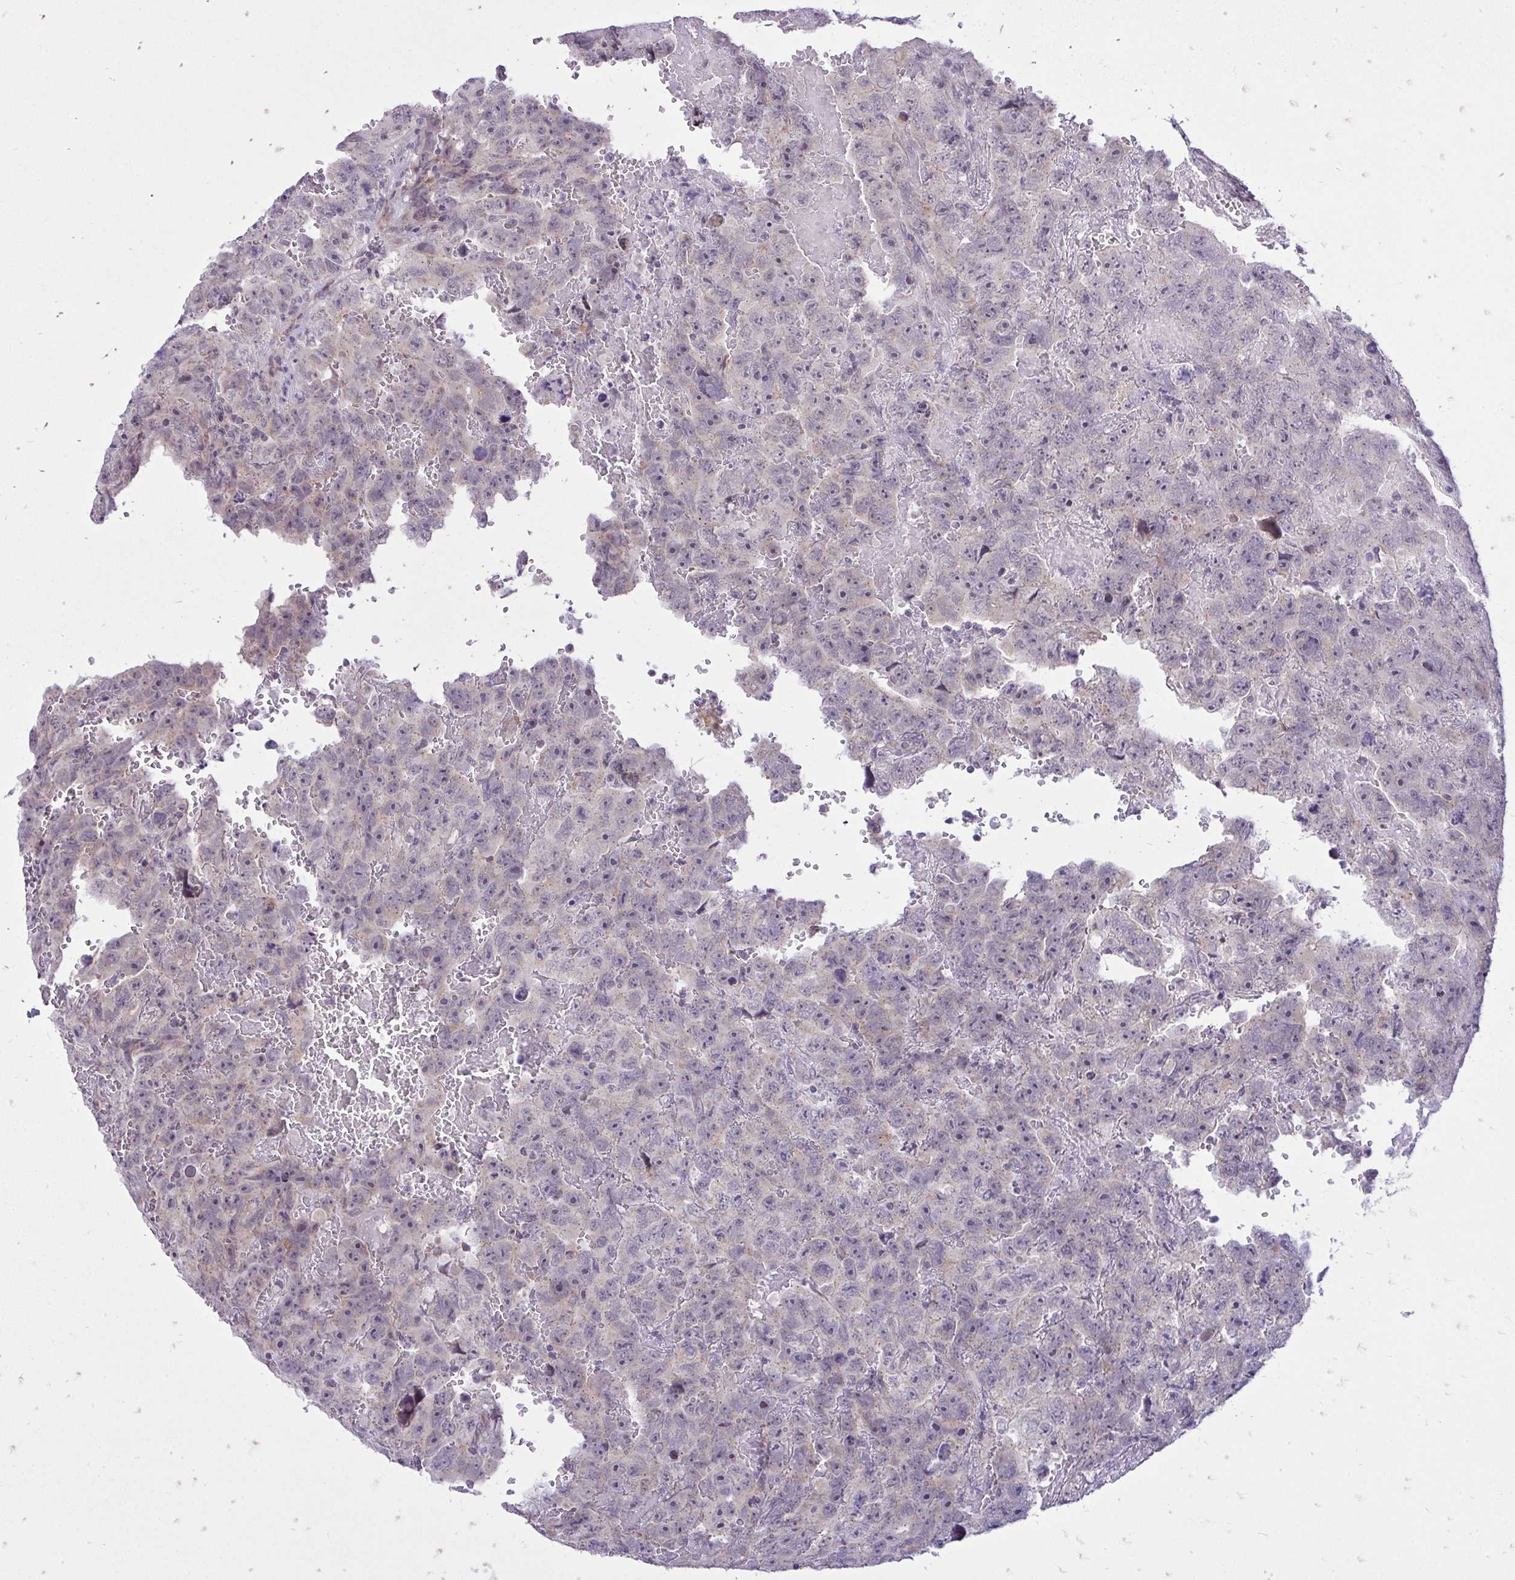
{"staining": {"intensity": "negative", "quantity": "none", "location": "none"}, "tissue": "testis cancer", "cell_type": "Tumor cells", "image_type": "cancer", "snomed": [{"axis": "morphology", "description": "Carcinoma, Embryonal, NOS"}, {"axis": "topography", "description": "Testis"}], "caption": "An immunohistochemistry micrograph of testis embryonal carcinoma is shown. There is no staining in tumor cells of testis embryonal carcinoma.", "gene": "SPTBN2", "patient": {"sex": "male", "age": 45}}